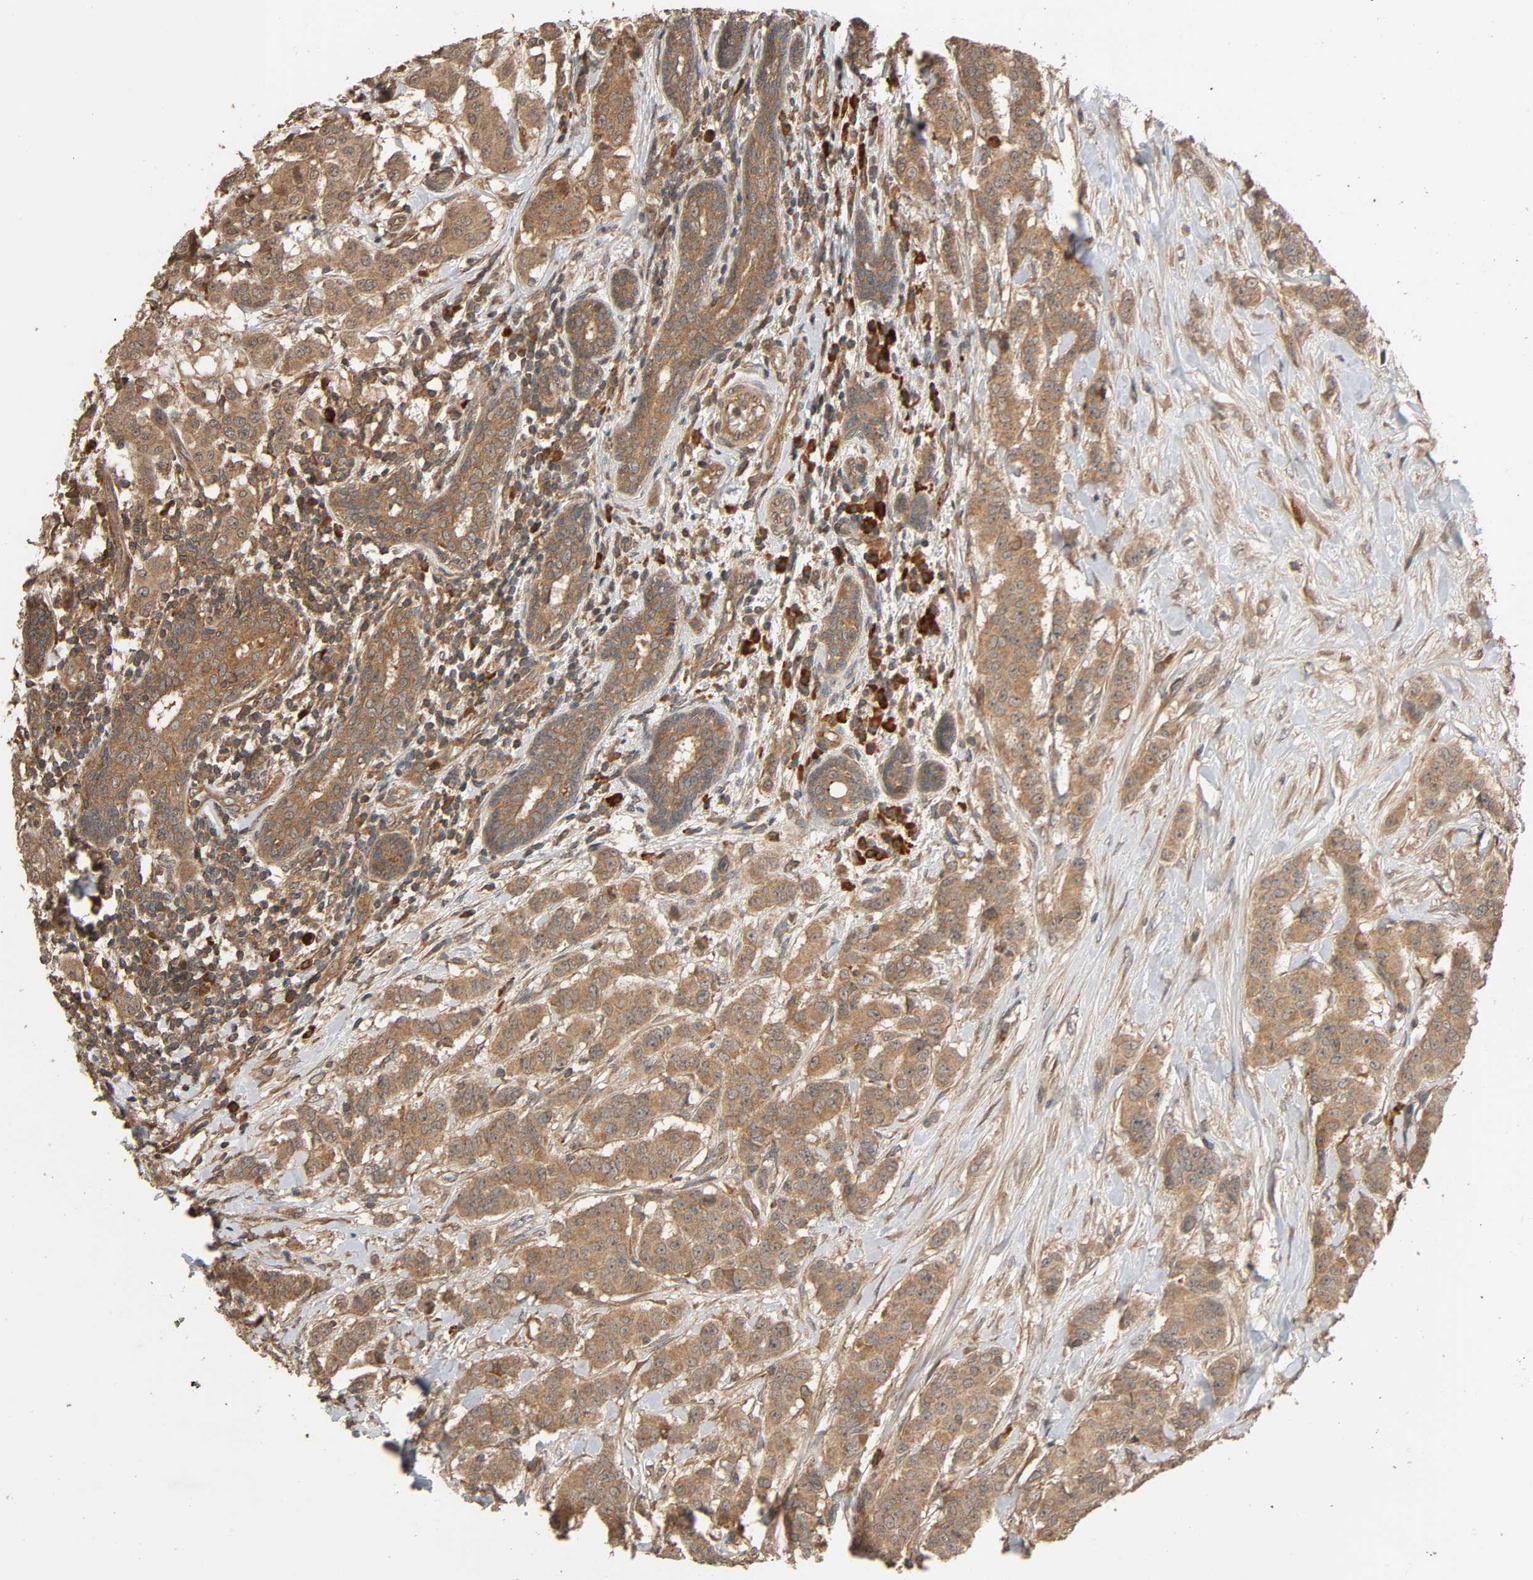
{"staining": {"intensity": "moderate", "quantity": ">75%", "location": "cytoplasmic/membranous"}, "tissue": "breast cancer", "cell_type": "Tumor cells", "image_type": "cancer", "snomed": [{"axis": "morphology", "description": "Duct carcinoma"}, {"axis": "topography", "description": "Breast"}], "caption": "An image showing moderate cytoplasmic/membranous expression in about >75% of tumor cells in invasive ductal carcinoma (breast), as visualized by brown immunohistochemical staining.", "gene": "MAP3K8", "patient": {"sex": "female", "age": 40}}